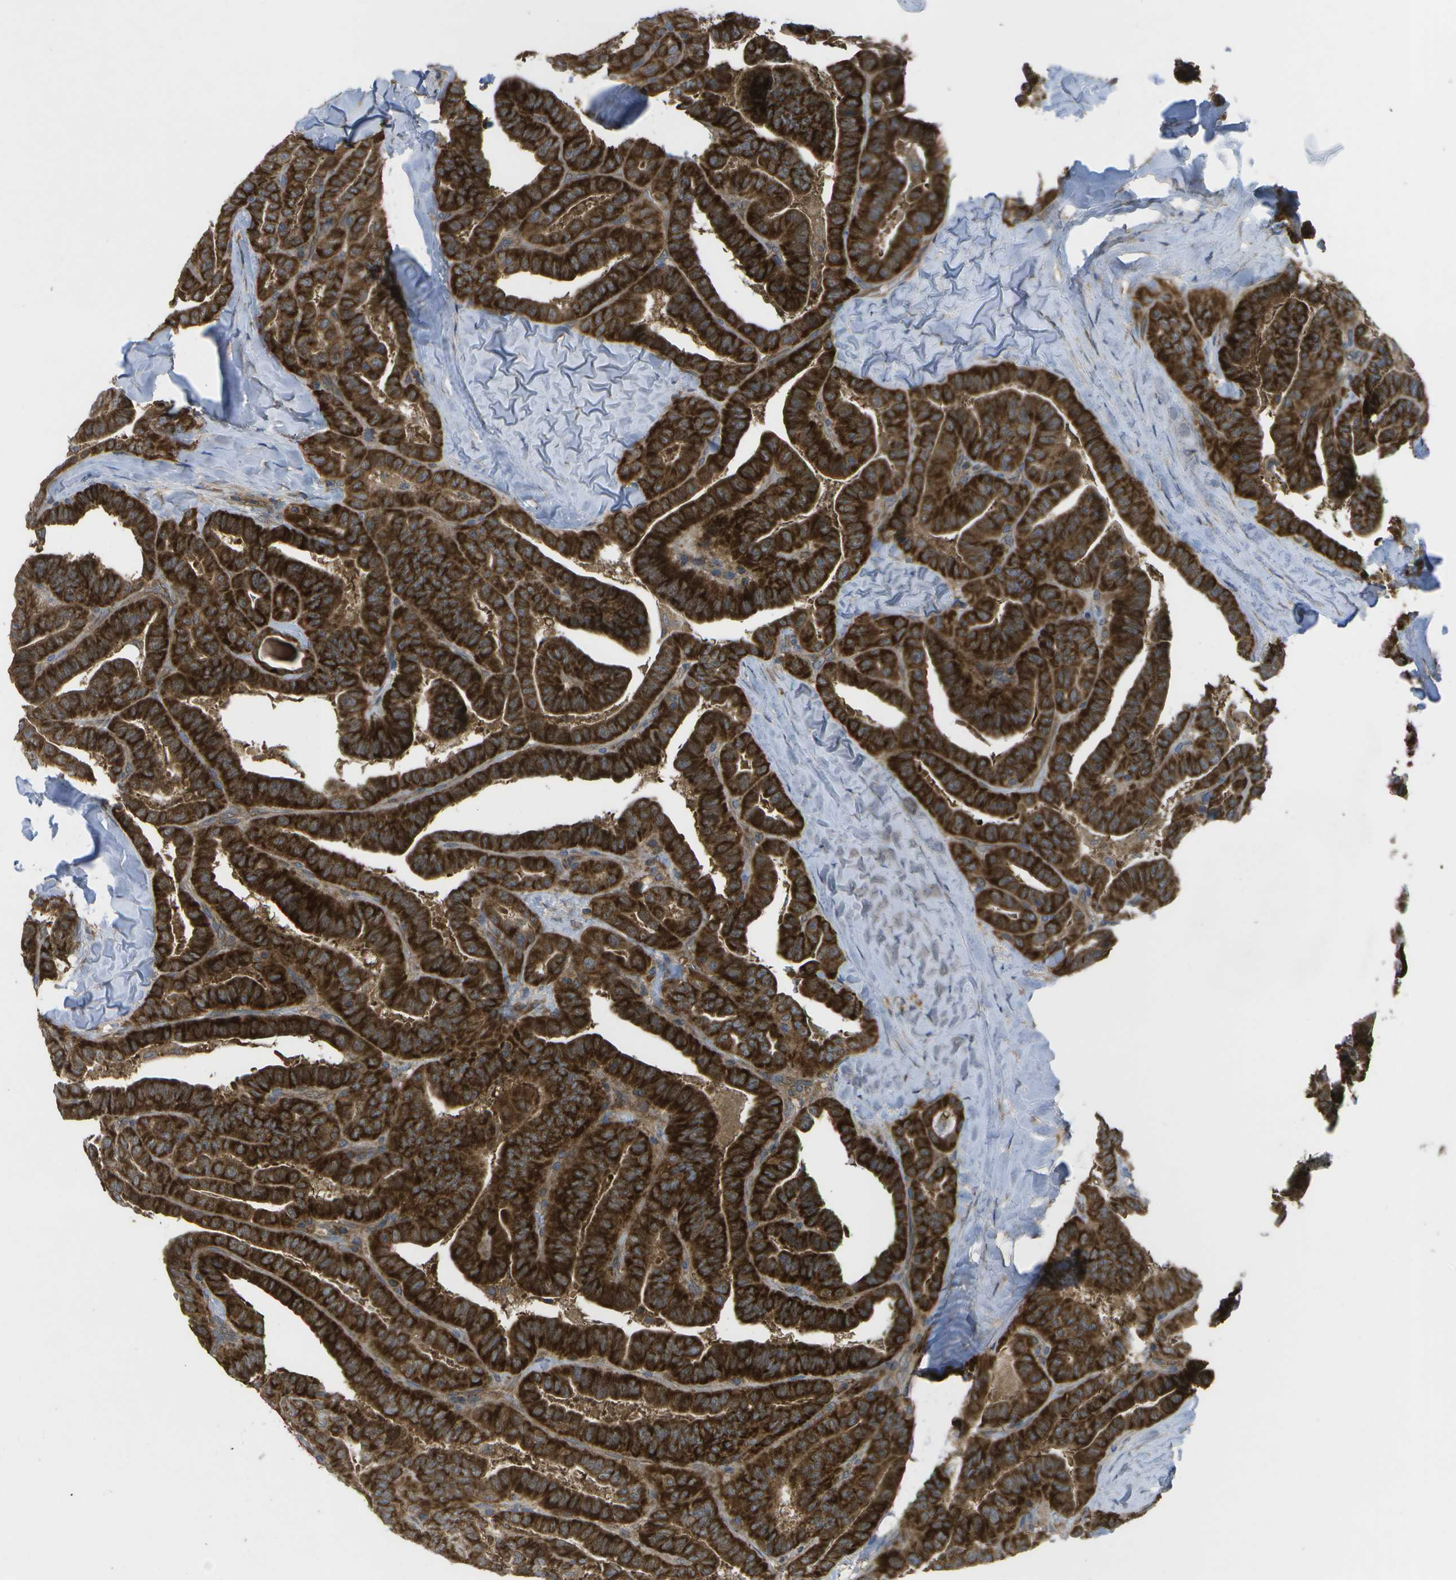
{"staining": {"intensity": "strong", "quantity": ">75%", "location": "cytoplasmic/membranous"}, "tissue": "thyroid cancer", "cell_type": "Tumor cells", "image_type": "cancer", "snomed": [{"axis": "morphology", "description": "Papillary adenocarcinoma, NOS"}, {"axis": "topography", "description": "Thyroid gland"}], "caption": "A brown stain labels strong cytoplasmic/membranous expression of a protein in thyroid cancer (papillary adenocarcinoma) tumor cells. (Brightfield microscopy of DAB IHC at high magnification).", "gene": "DPM3", "patient": {"sex": "male", "age": 77}}